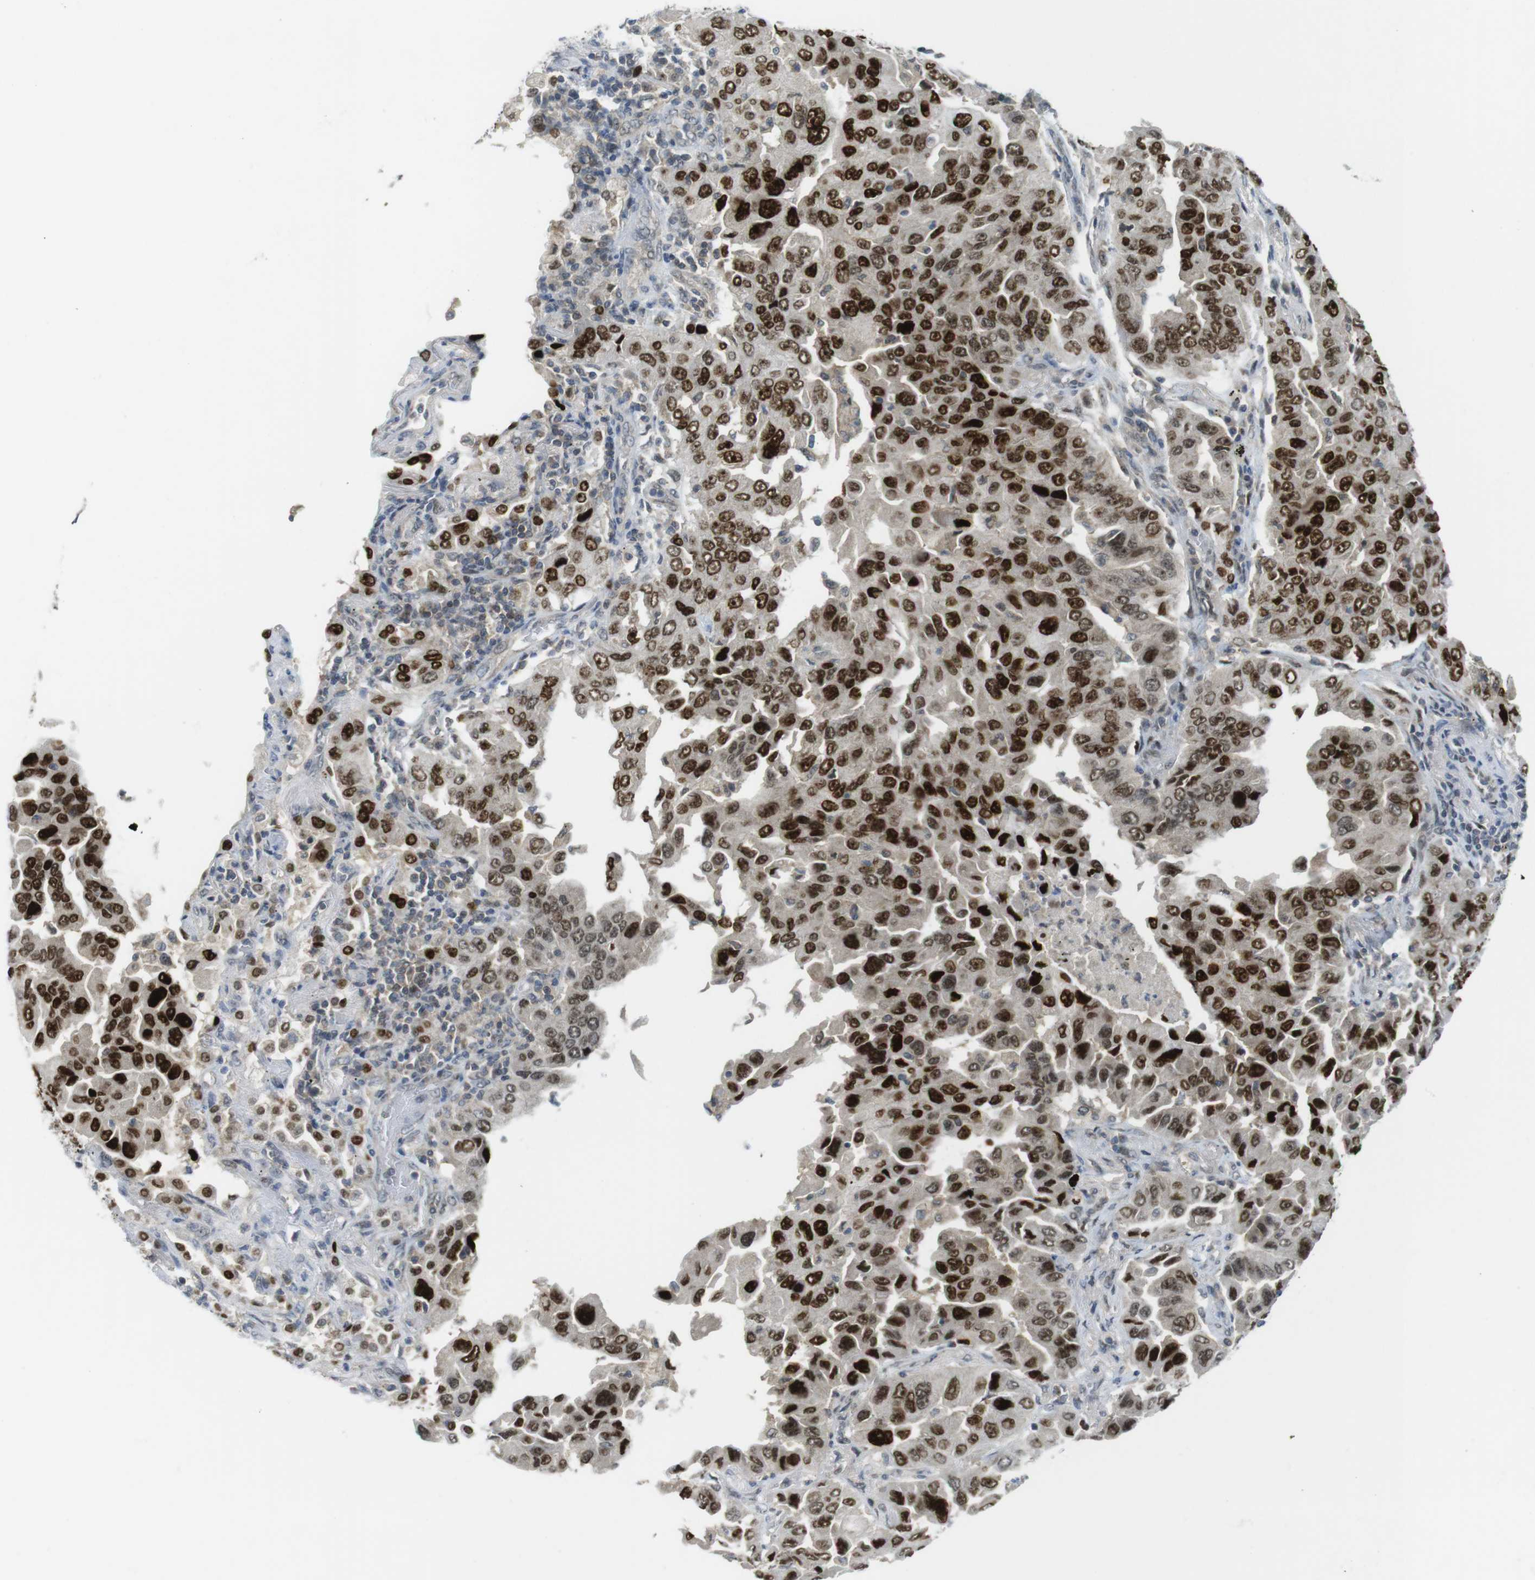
{"staining": {"intensity": "strong", "quantity": ">75%", "location": "nuclear"}, "tissue": "lung cancer", "cell_type": "Tumor cells", "image_type": "cancer", "snomed": [{"axis": "morphology", "description": "Adenocarcinoma, NOS"}, {"axis": "topography", "description": "Lung"}], "caption": "Protein staining of lung cancer (adenocarcinoma) tissue demonstrates strong nuclear expression in about >75% of tumor cells.", "gene": "RCC1", "patient": {"sex": "female", "age": 65}}